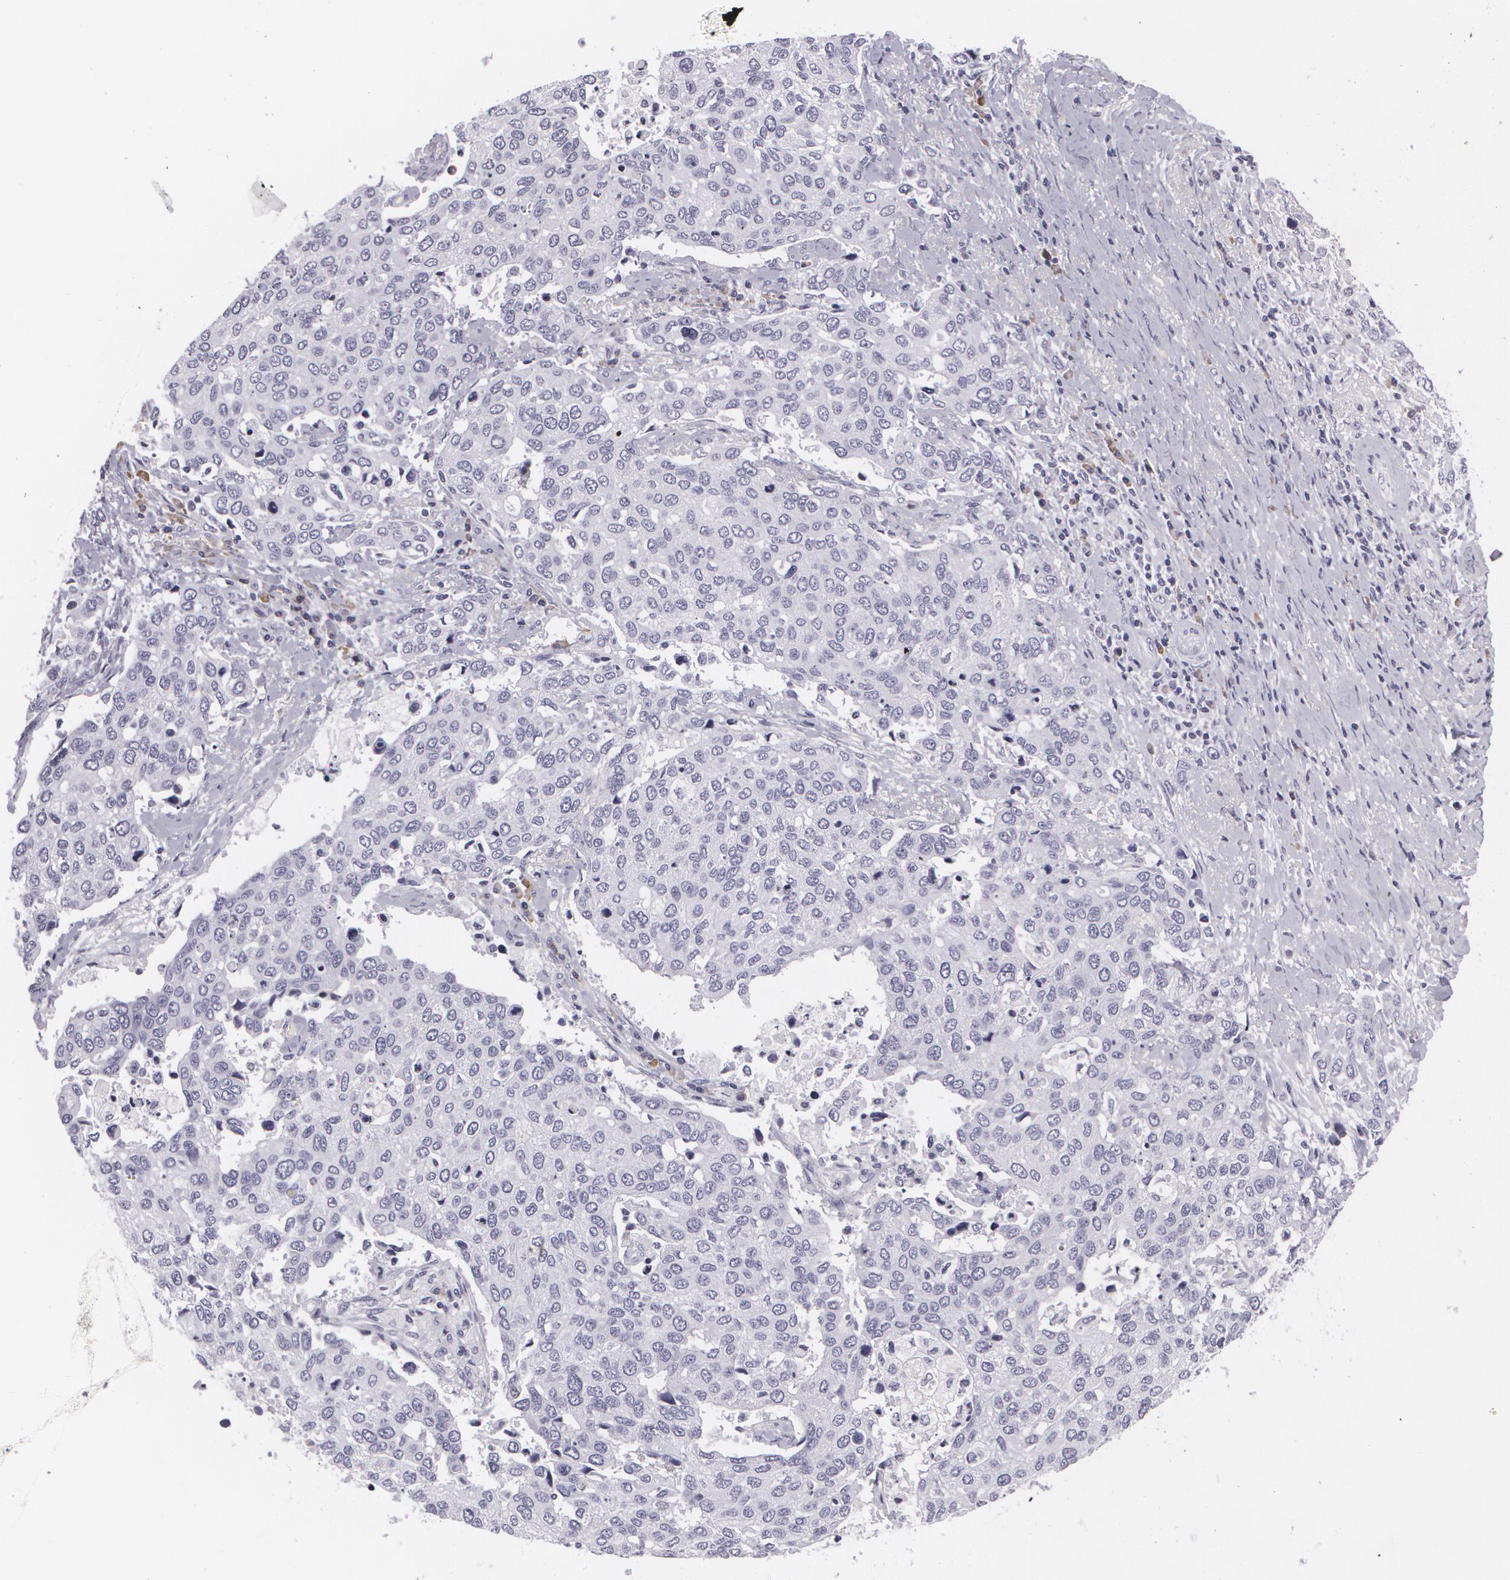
{"staining": {"intensity": "negative", "quantity": "none", "location": "none"}, "tissue": "cervical cancer", "cell_type": "Tumor cells", "image_type": "cancer", "snomed": [{"axis": "morphology", "description": "Squamous cell carcinoma, NOS"}, {"axis": "topography", "description": "Cervix"}], "caption": "Squamous cell carcinoma (cervical) was stained to show a protein in brown. There is no significant expression in tumor cells. (DAB immunohistochemistry (IHC), high magnification).", "gene": "MAP2", "patient": {"sex": "female", "age": 54}}